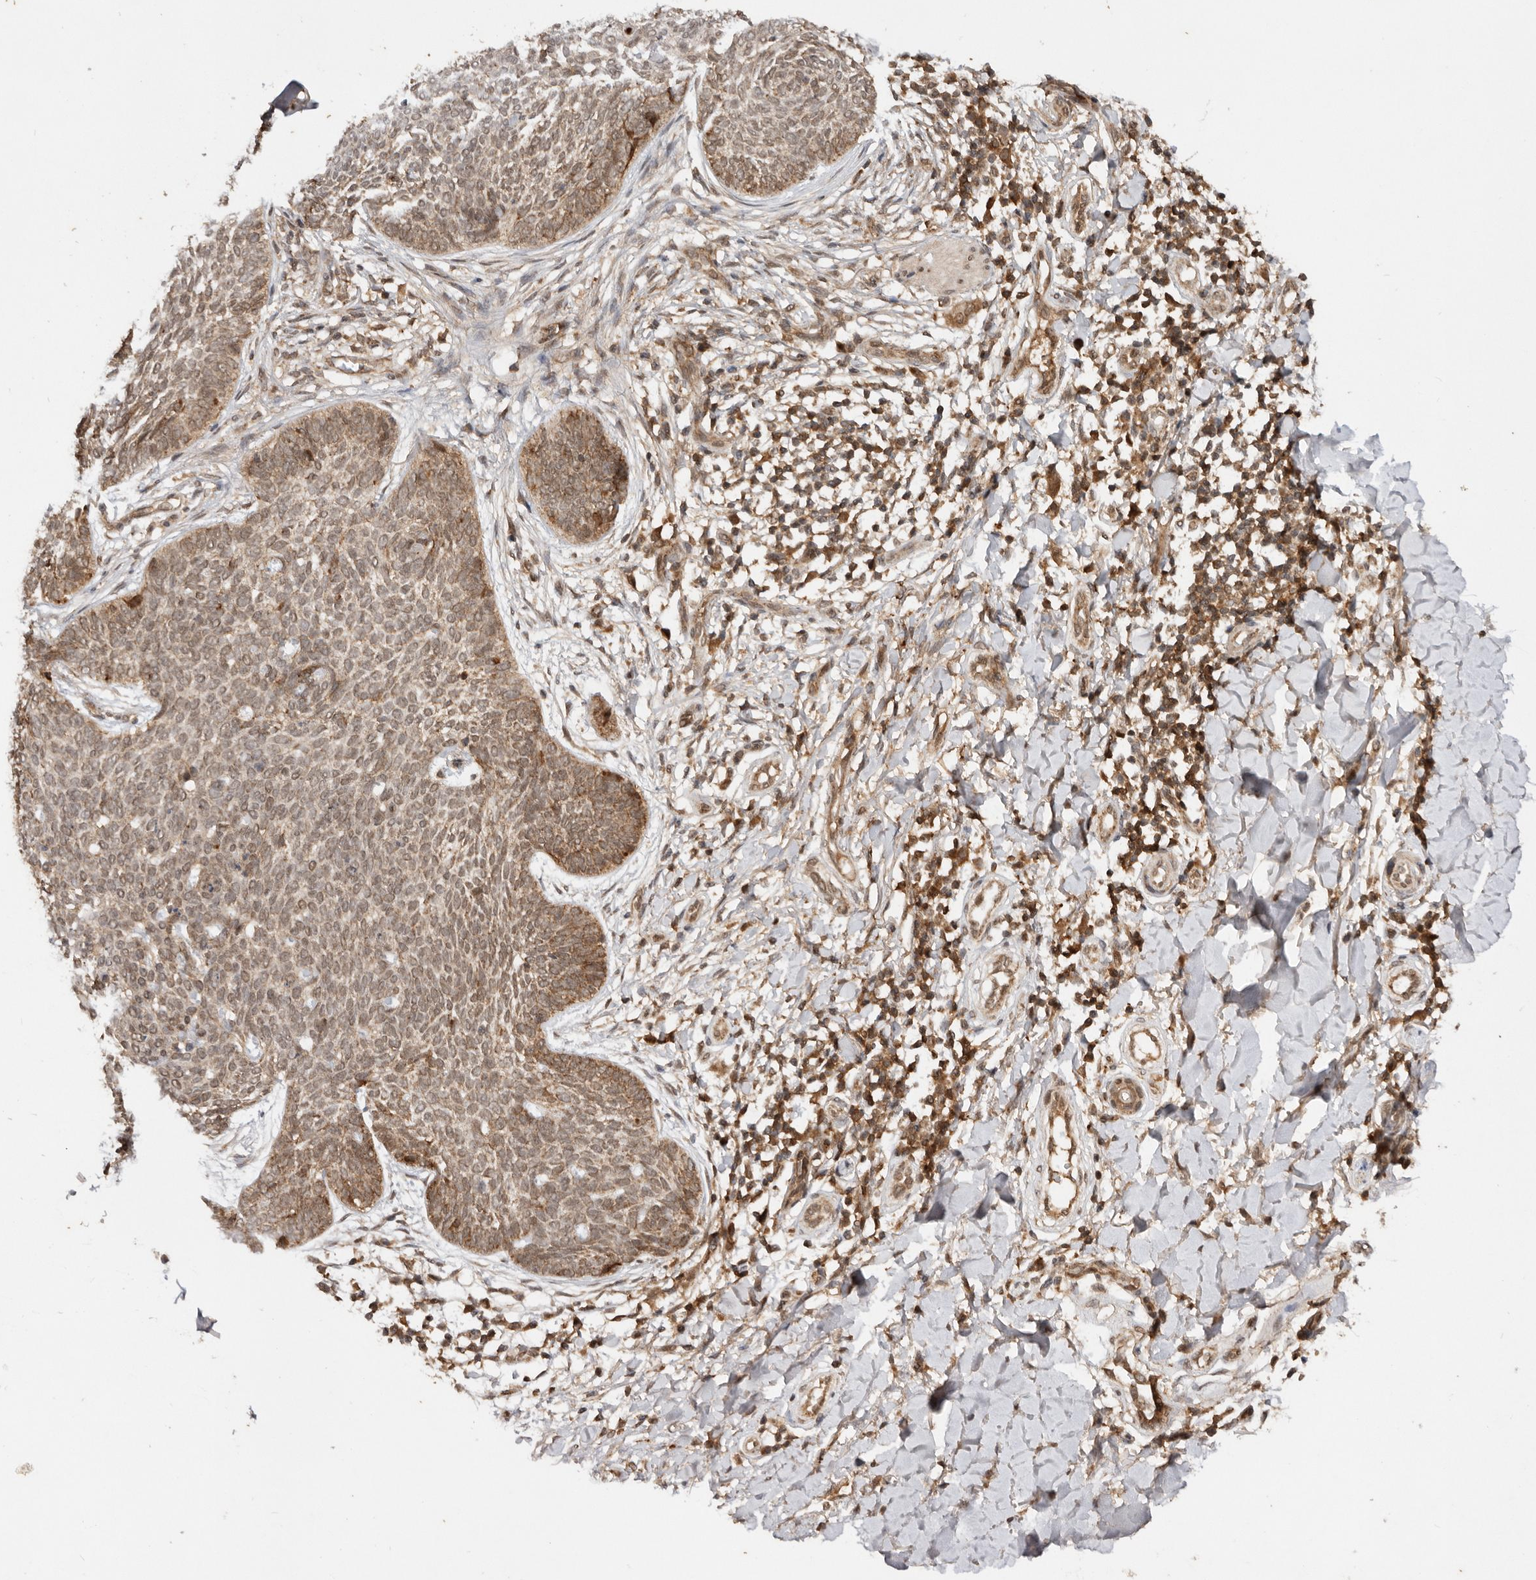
{"staining": {"intensity": "moderate", "quantity": ">75%", "location": "cytoplasmic/membranous,nuclear"}, "tissue": "skin cancer", "cell_type": "Tumor cells", "image_type": "cancer", "snomed": [{"axis": "morphology", "description": "Basal cell carcinoma"}, {"axis": "topography", "description": "Skin"}], "caption": "Protein staining by IHC exhibits moderate cytoplasmic/membranous and nuclear expression in about >75% of tumor cells in skin basal cell carcinoma. (Stains: DAB in brown, nuclei in blue, Microscopy: brightfield microscopy at high magnification).", "gene": "TARS2", "patient": {"sex": "female", "age": 64}}